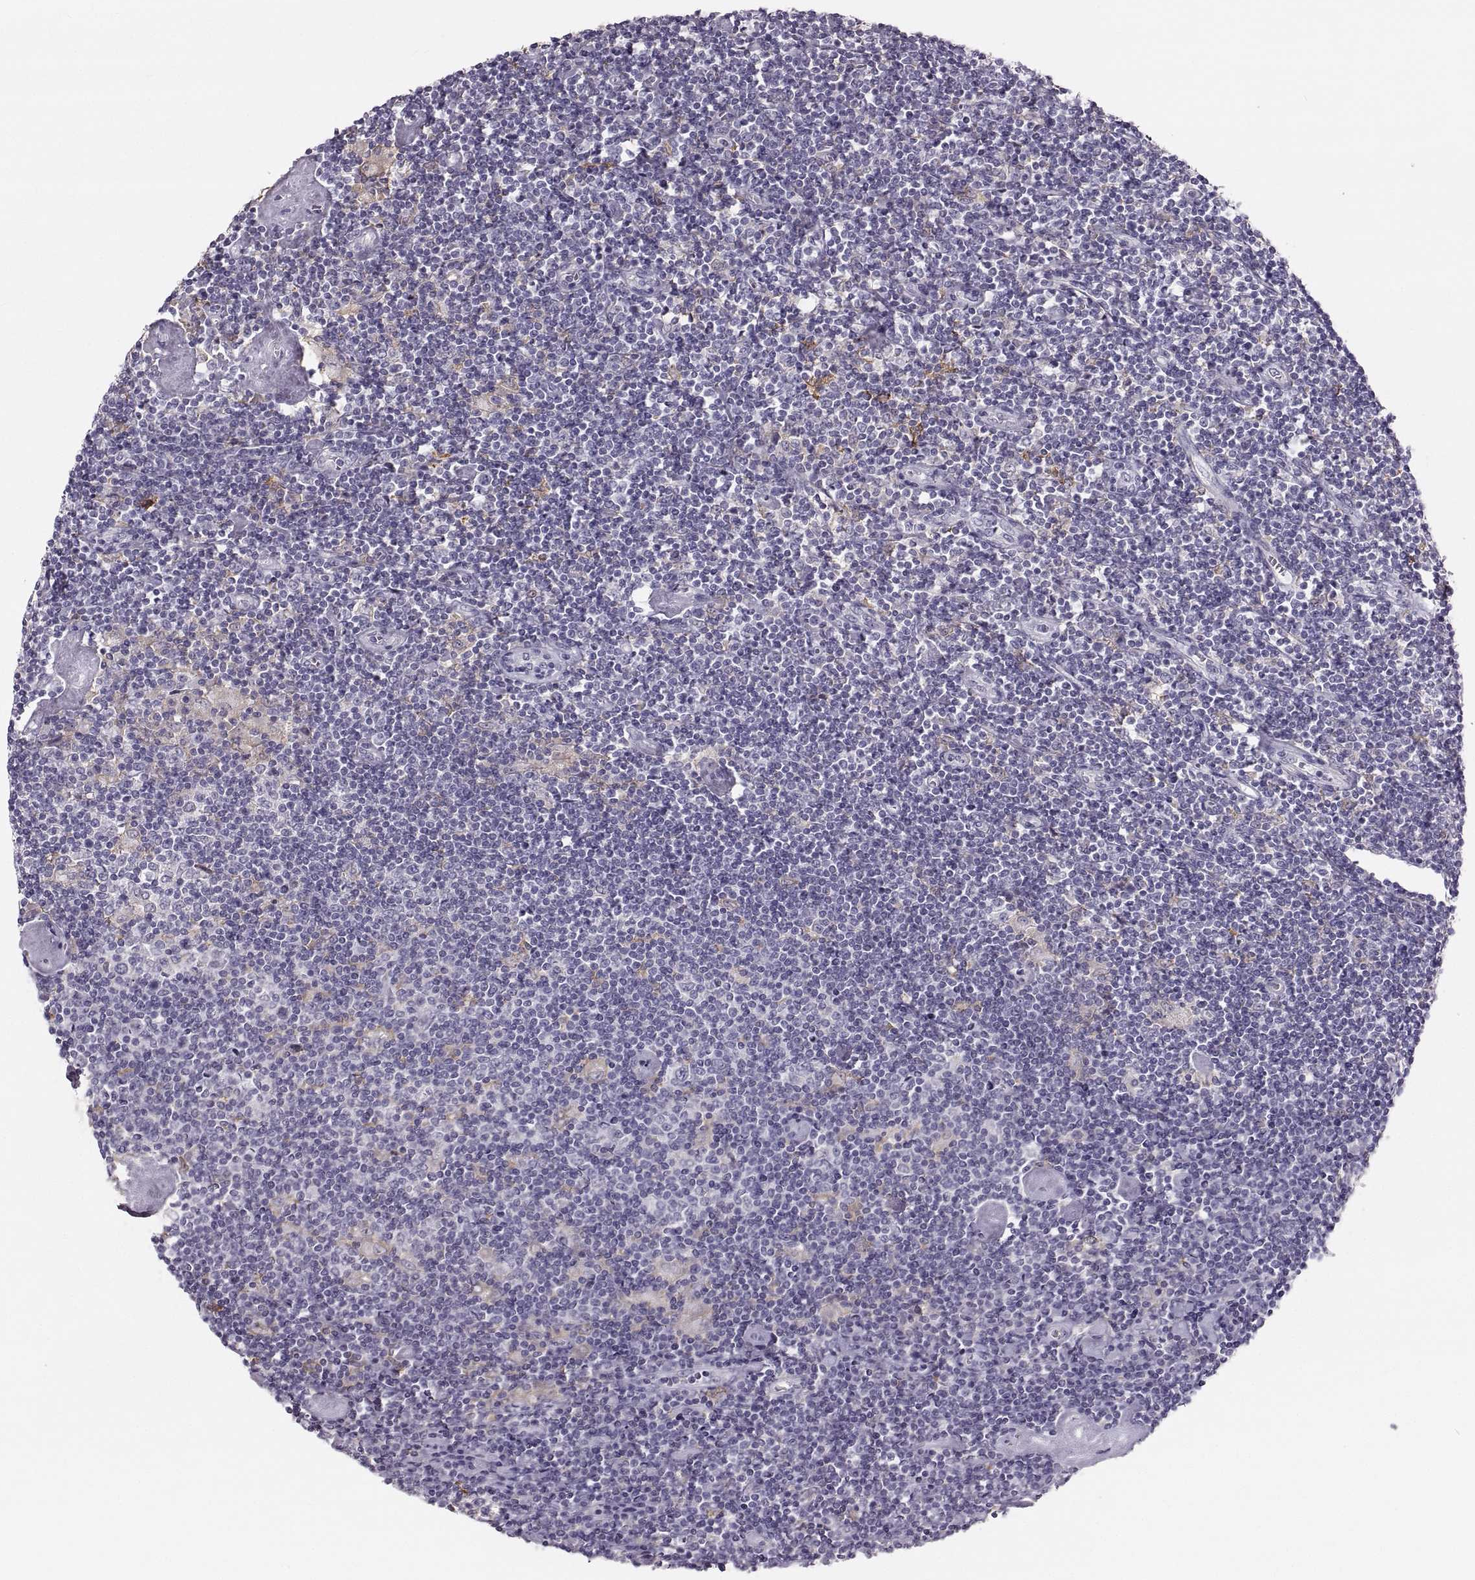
{"staining": {"intensity": "negative", "quantity": "none", "location": "none"}, "tissue": "lymphoma", "cell_type": "Tumor cells", "image_type": "cancer", "snomed": [{"axis": "morphology", "description": "Hodgkin's disease, NOS"}, {"axis": "topography", "description": "Lymph node"}], "caption": "Hodgkin's disease was stained to show a protein in brown. There is no significant positivity in tumor cells.", "gene": "RUNDC3A", "patient": {"sex": "male", "age": 40}}